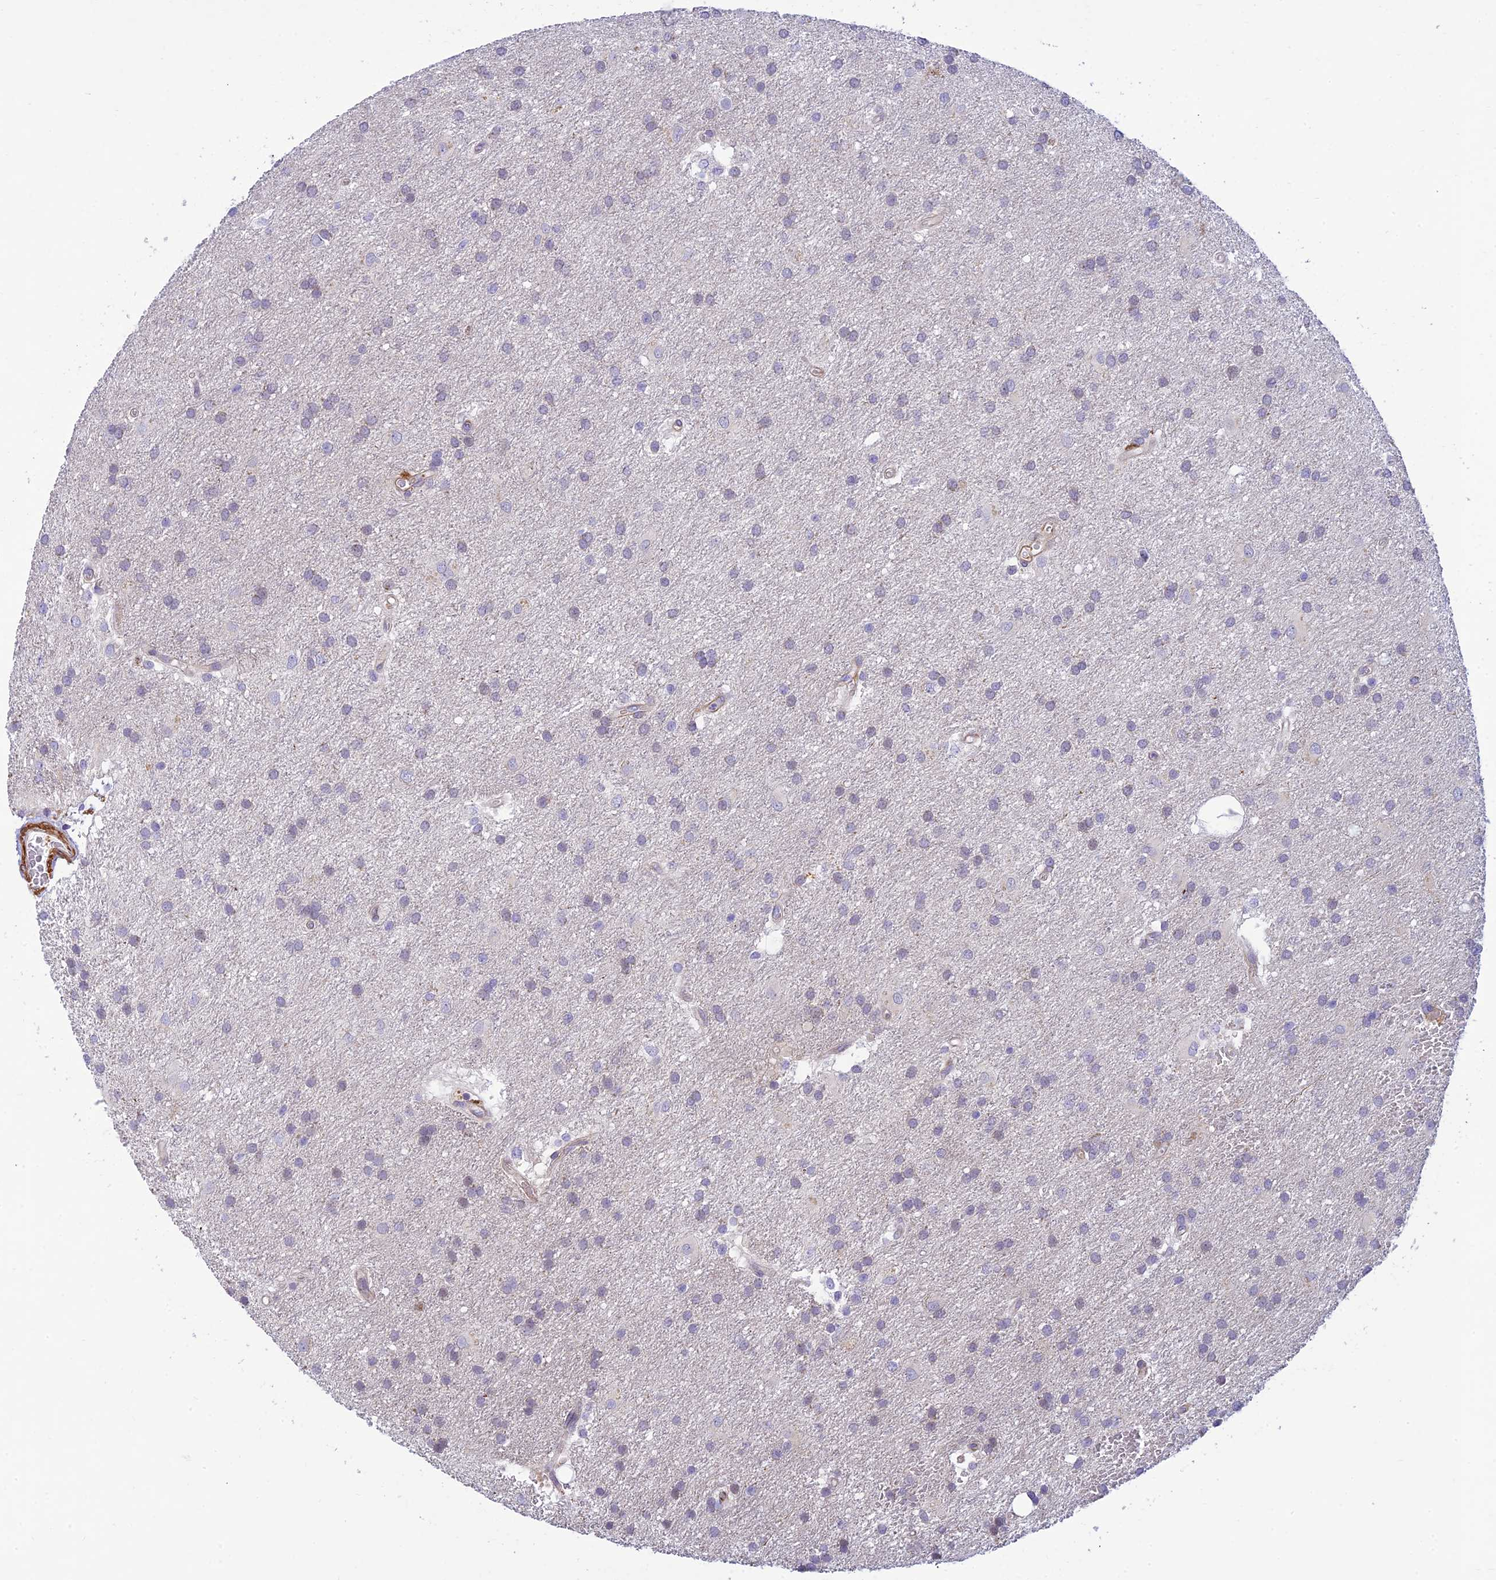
{"staining": {"intensity": "negative", "quantity": "none", "location": "none"}, "tissue": "glioma", "cell_type": "Tumor cells", "image_type": "cancer", "snomed": [{"axis": "morphology", "description": "Glioma, malignant, Low grade"}, {"axis": "topography", "description": "Brain"}], "caption": "DAB immunohistochemical staining of glioma displays no significant positivity in tumor cells.", "gene": "FBXW4", "patient": {"sex": "male", "age": 66}}